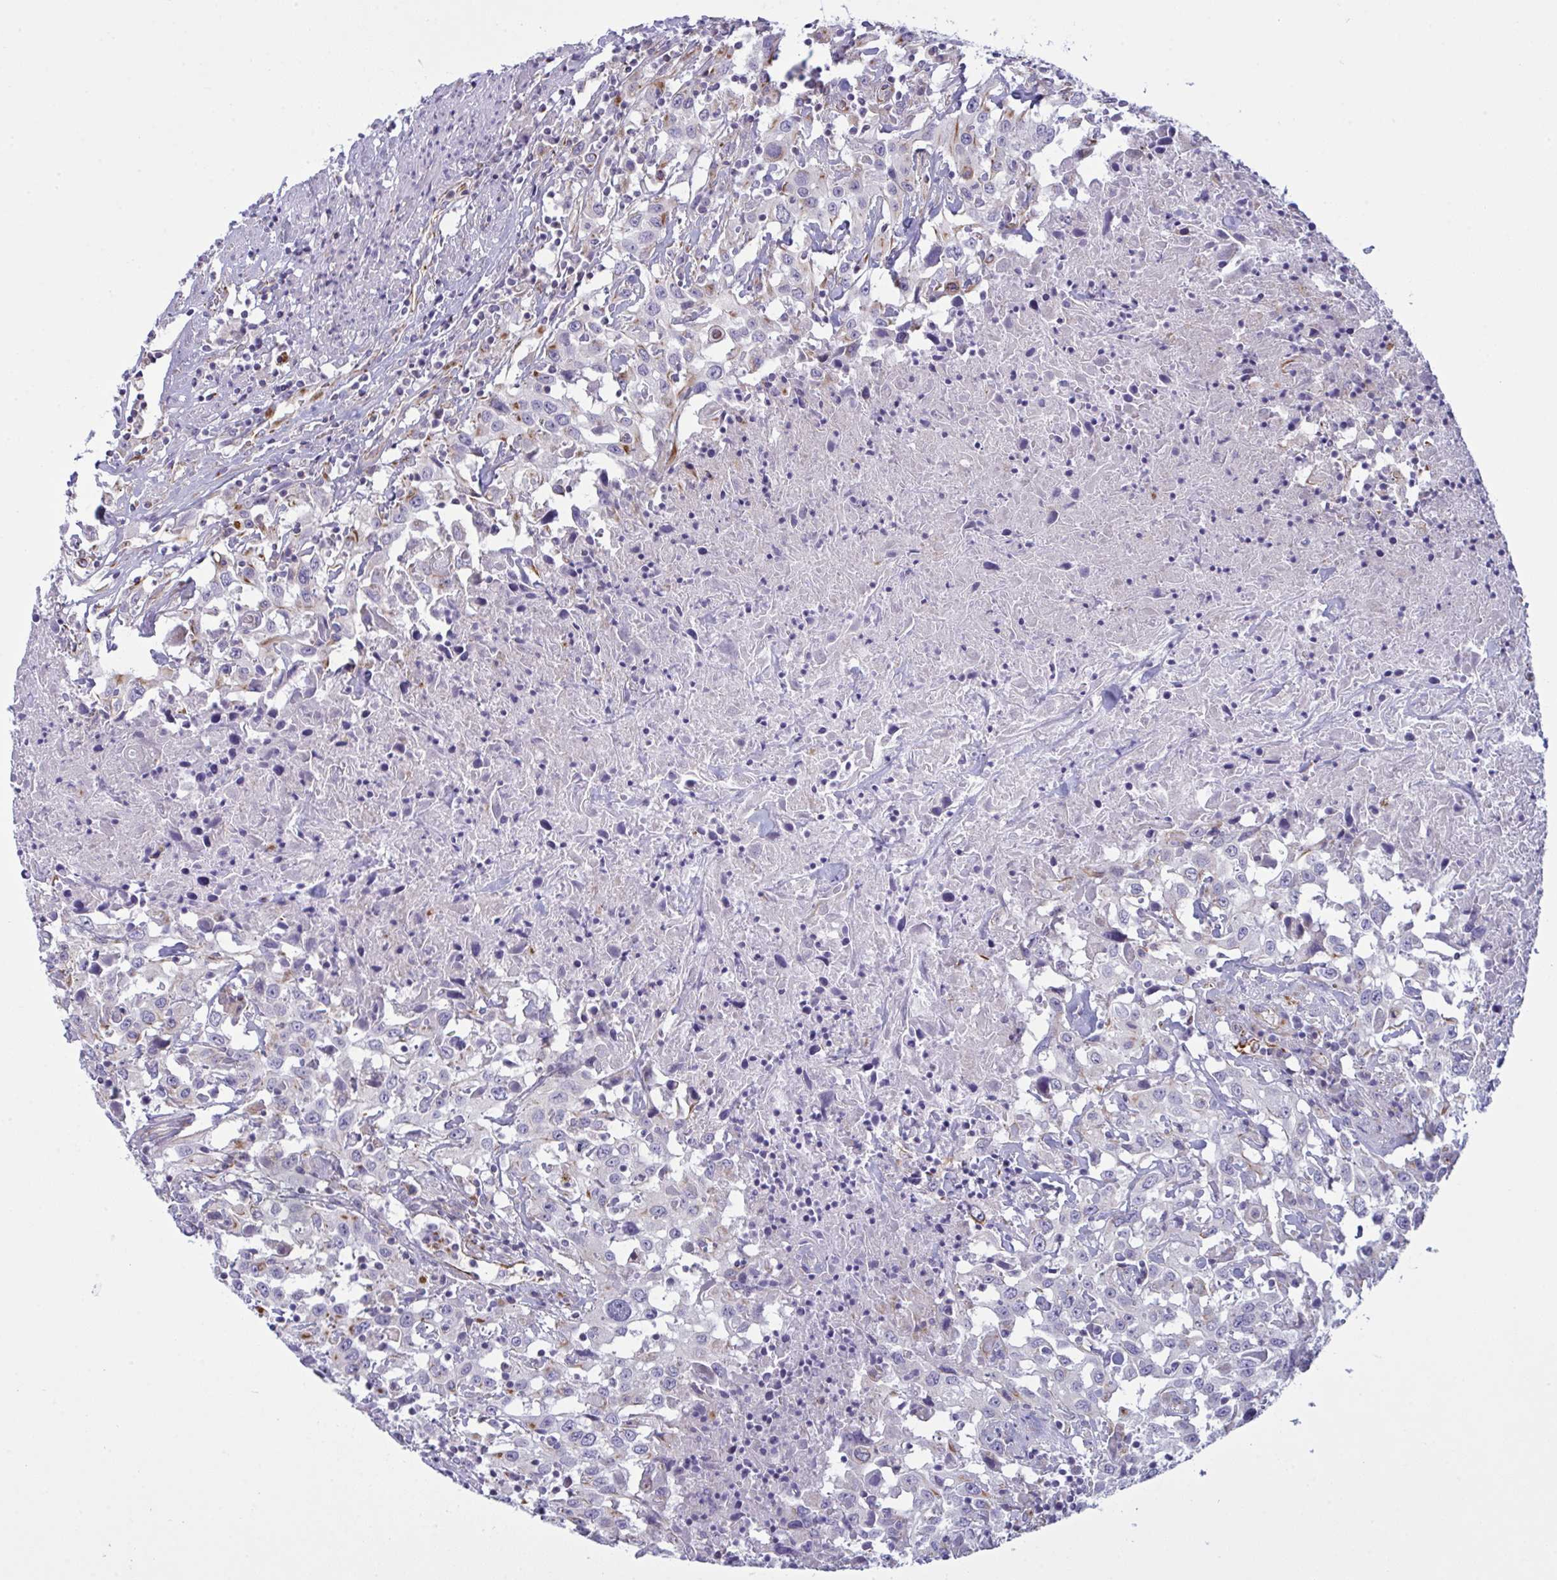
{"staining": {"intensity": "negative", "quantity": "none", "location": "none"}, "tissue": "urothelial cancer", "cell_type": "Tumor cells", "image_type": "cancer", "snomed": [{"axis": "morphology", "description": "Urothelial carcinoma, High grade"}, {"axis": "topography", "description": "Urinary bladder"}], "caption": "Tumor cells are negative for brown protein staining in urothelial cancer.", "gene": "DCBLD1", "patient": {"sex": "male", "age": 61}}